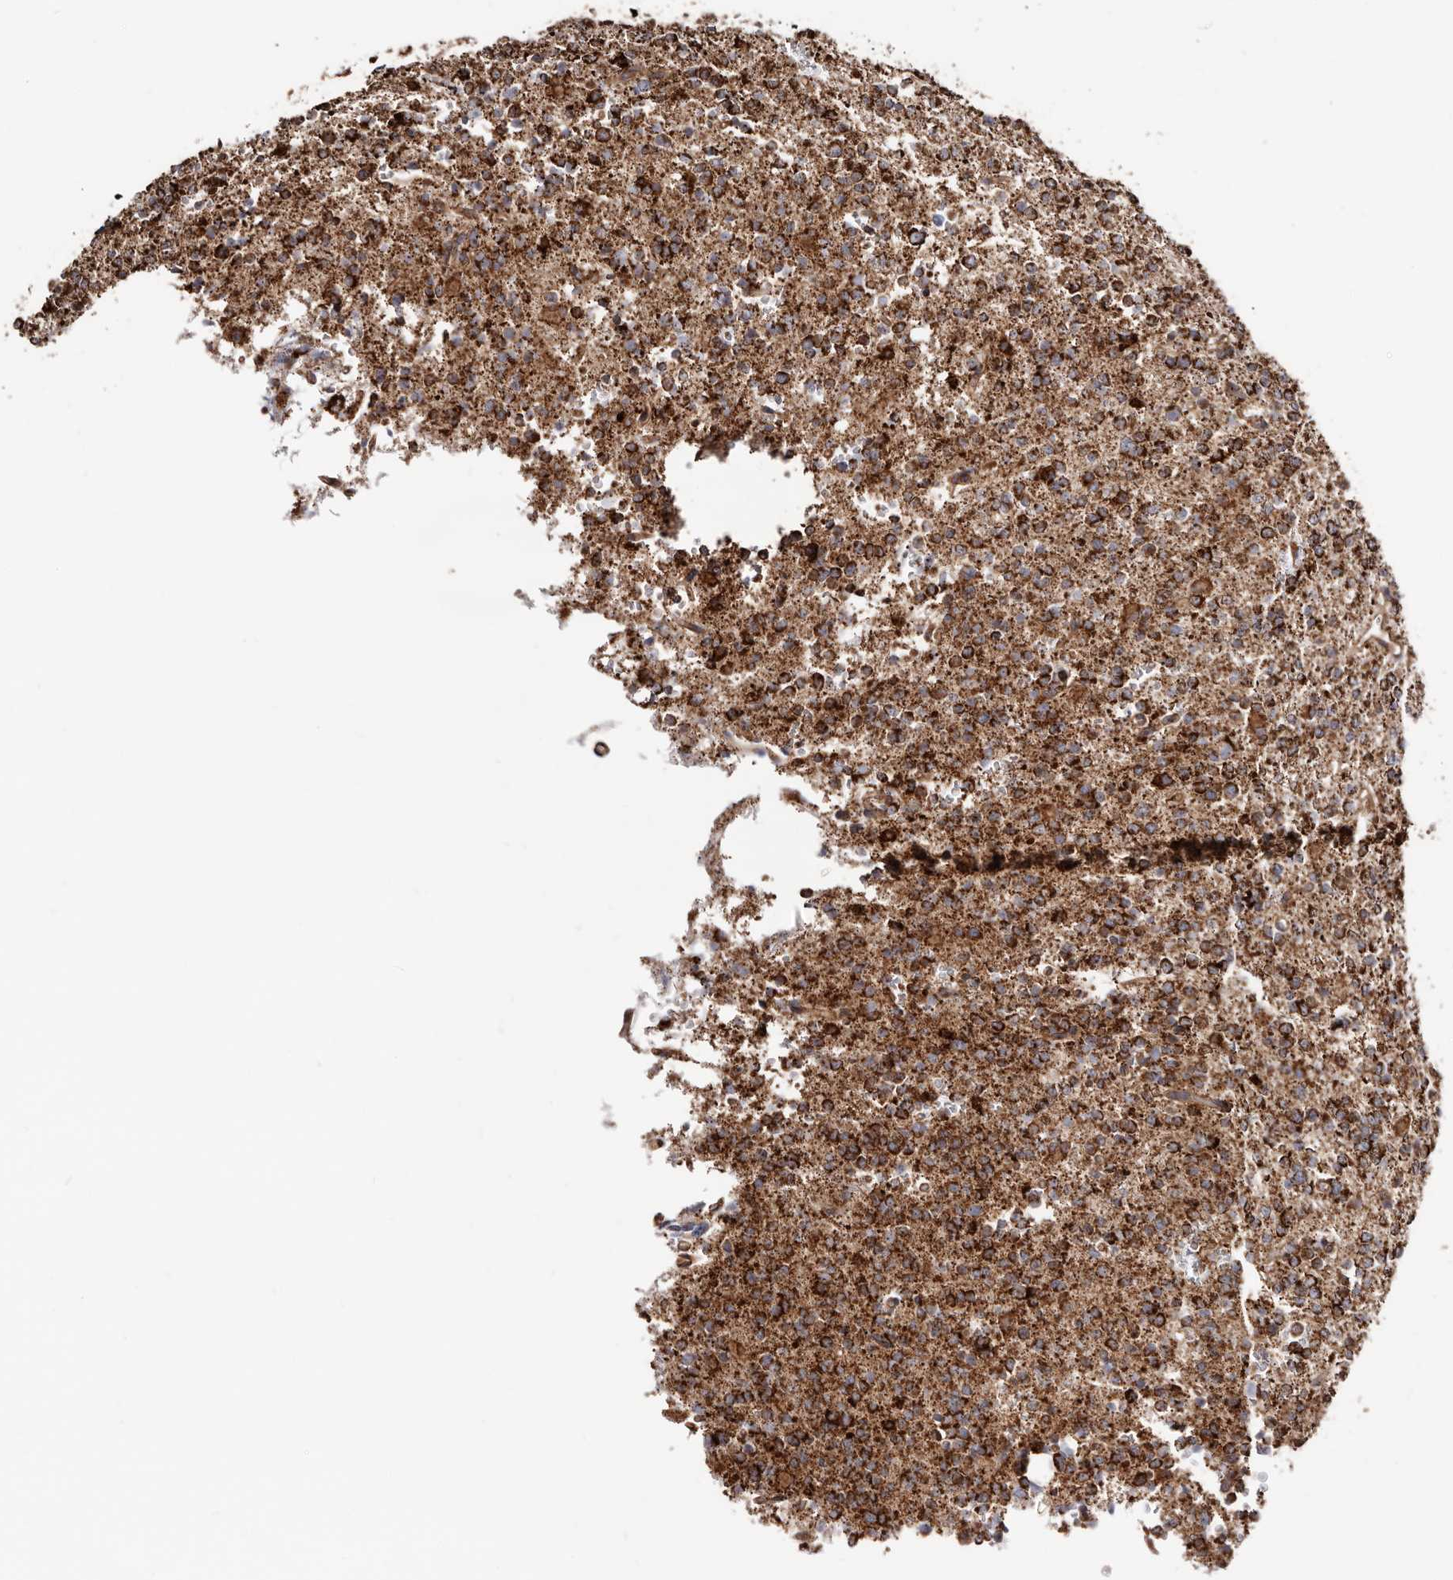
{"staining": {"intensity": "strong", "quantity": ">75%", "location": "cytoplasmic/membranous"}, "tissue": "glioma", "cell_type": "Tumor cells", "image_type": "cancer", "snomed": [{"axis": "morphology", "description": "Glioma, malignant, High grade"}, {"axis": "topography", "description": "Brain"}], "caption": "An IHC photomicrograph of neoplastic tissue is shown. Protein staining in brown highlights strong cytoplasmic/membranous positivity in malignant high-grade glioma within tumor cells. The protein of interest is stained brown, and the nuclei are stained in blue (DAB (3,3'-diaminobenzidine) IHC with brightfield microscopy, high magnification).", "gene": "PRKACB", "patient": {"sex": "female", "age": 62}}